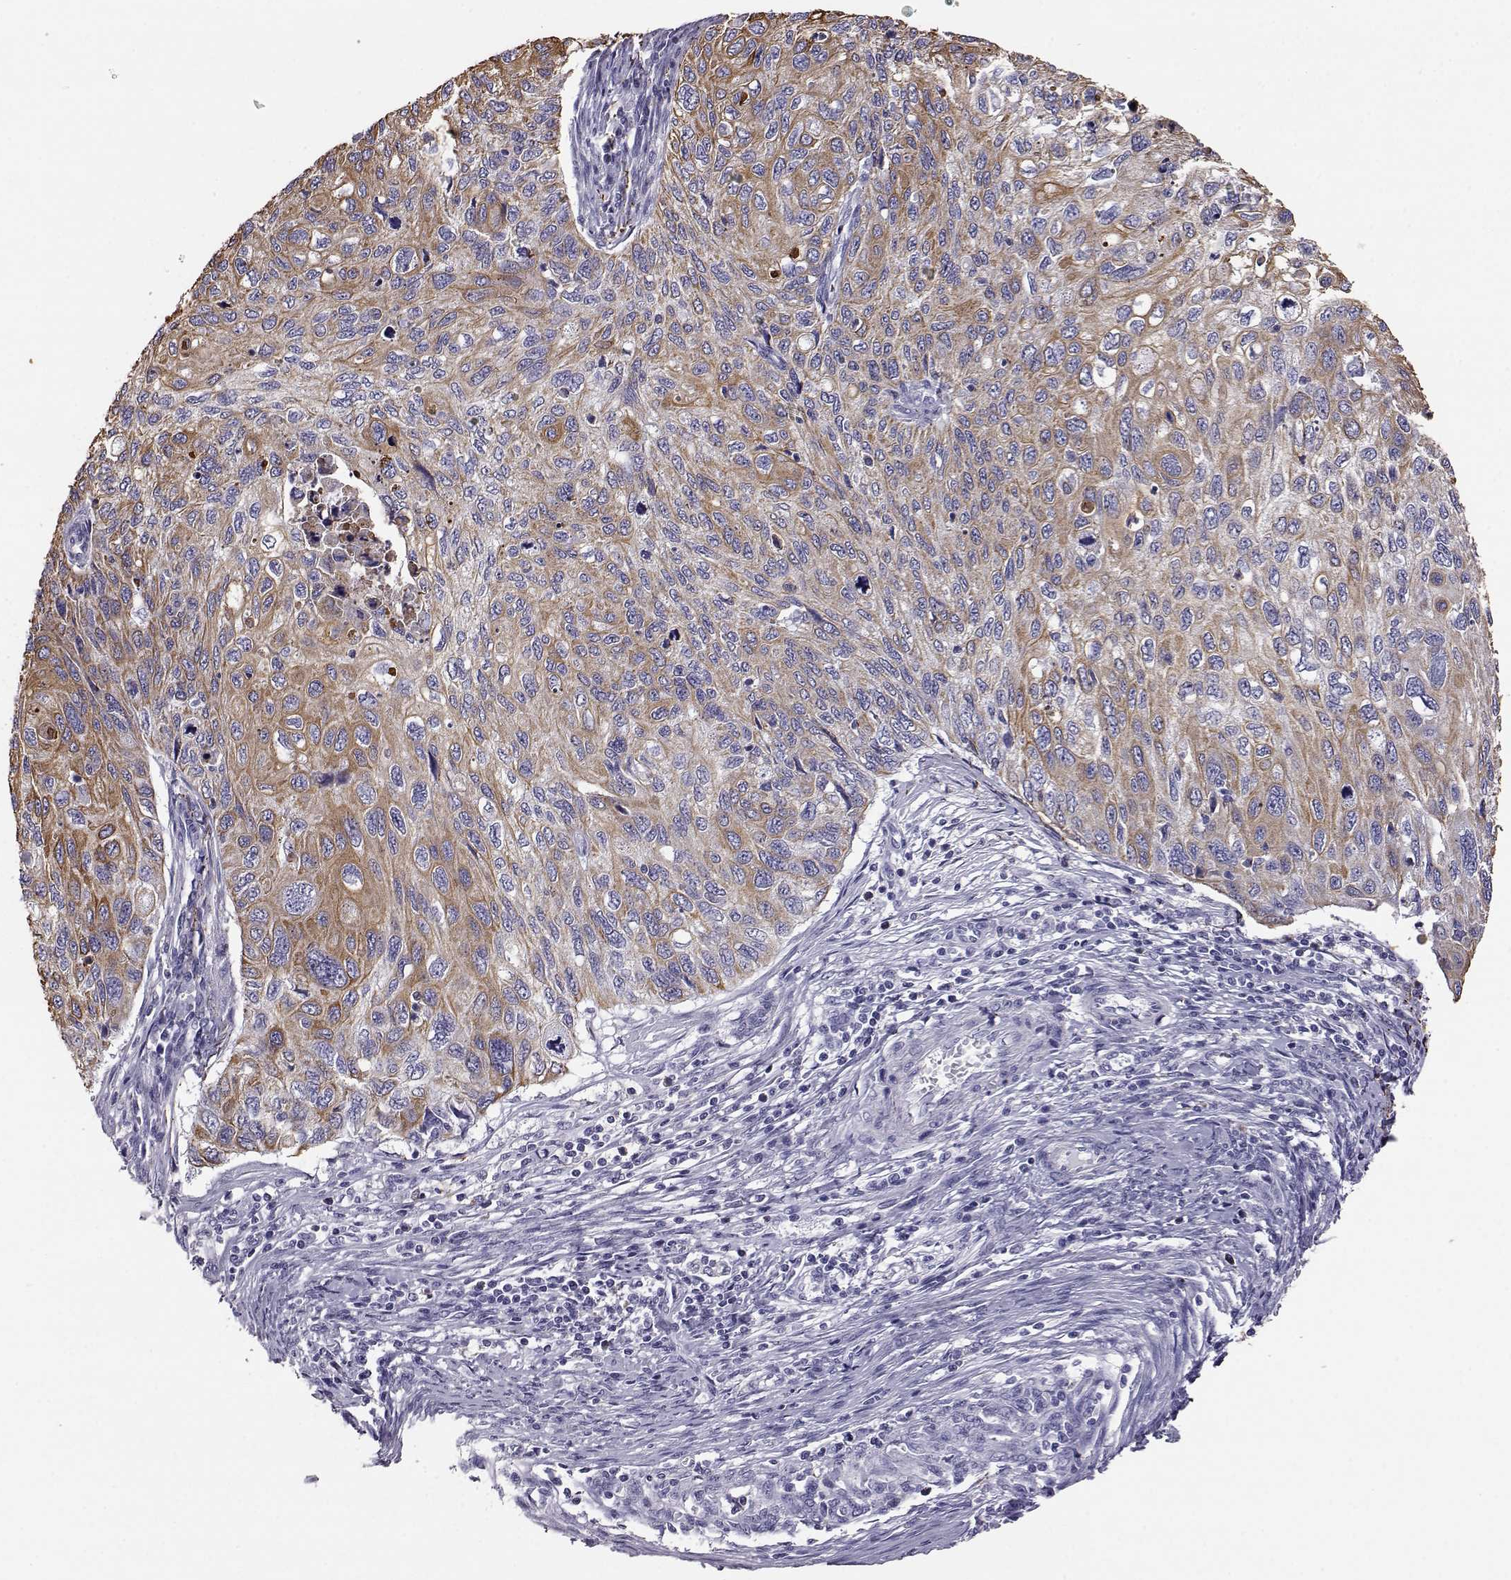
{"staining": {"intensity": "moderate", "quantity": "<25%", "location": "cytoplasmic/membranous"}, "tissue": "cervical cancer", "cell_type": "Tumor cells", "image_type": "cancer", "snomed": [{"axis": "morphology", "description": "Squamous cell carcinoma, NOS"}, {"axis": "topography", "description": "Cervix"}], "caption": "Approximately <25% of tumor cells in cervical cancer (squamous cell carcinoma) reveal moderate cytoplasmic/membranous protein positivity as visualized by brown immunohistochemical staining.", "gene": "AKR1B1", "patient": {"sex": "female", "age": 70}}